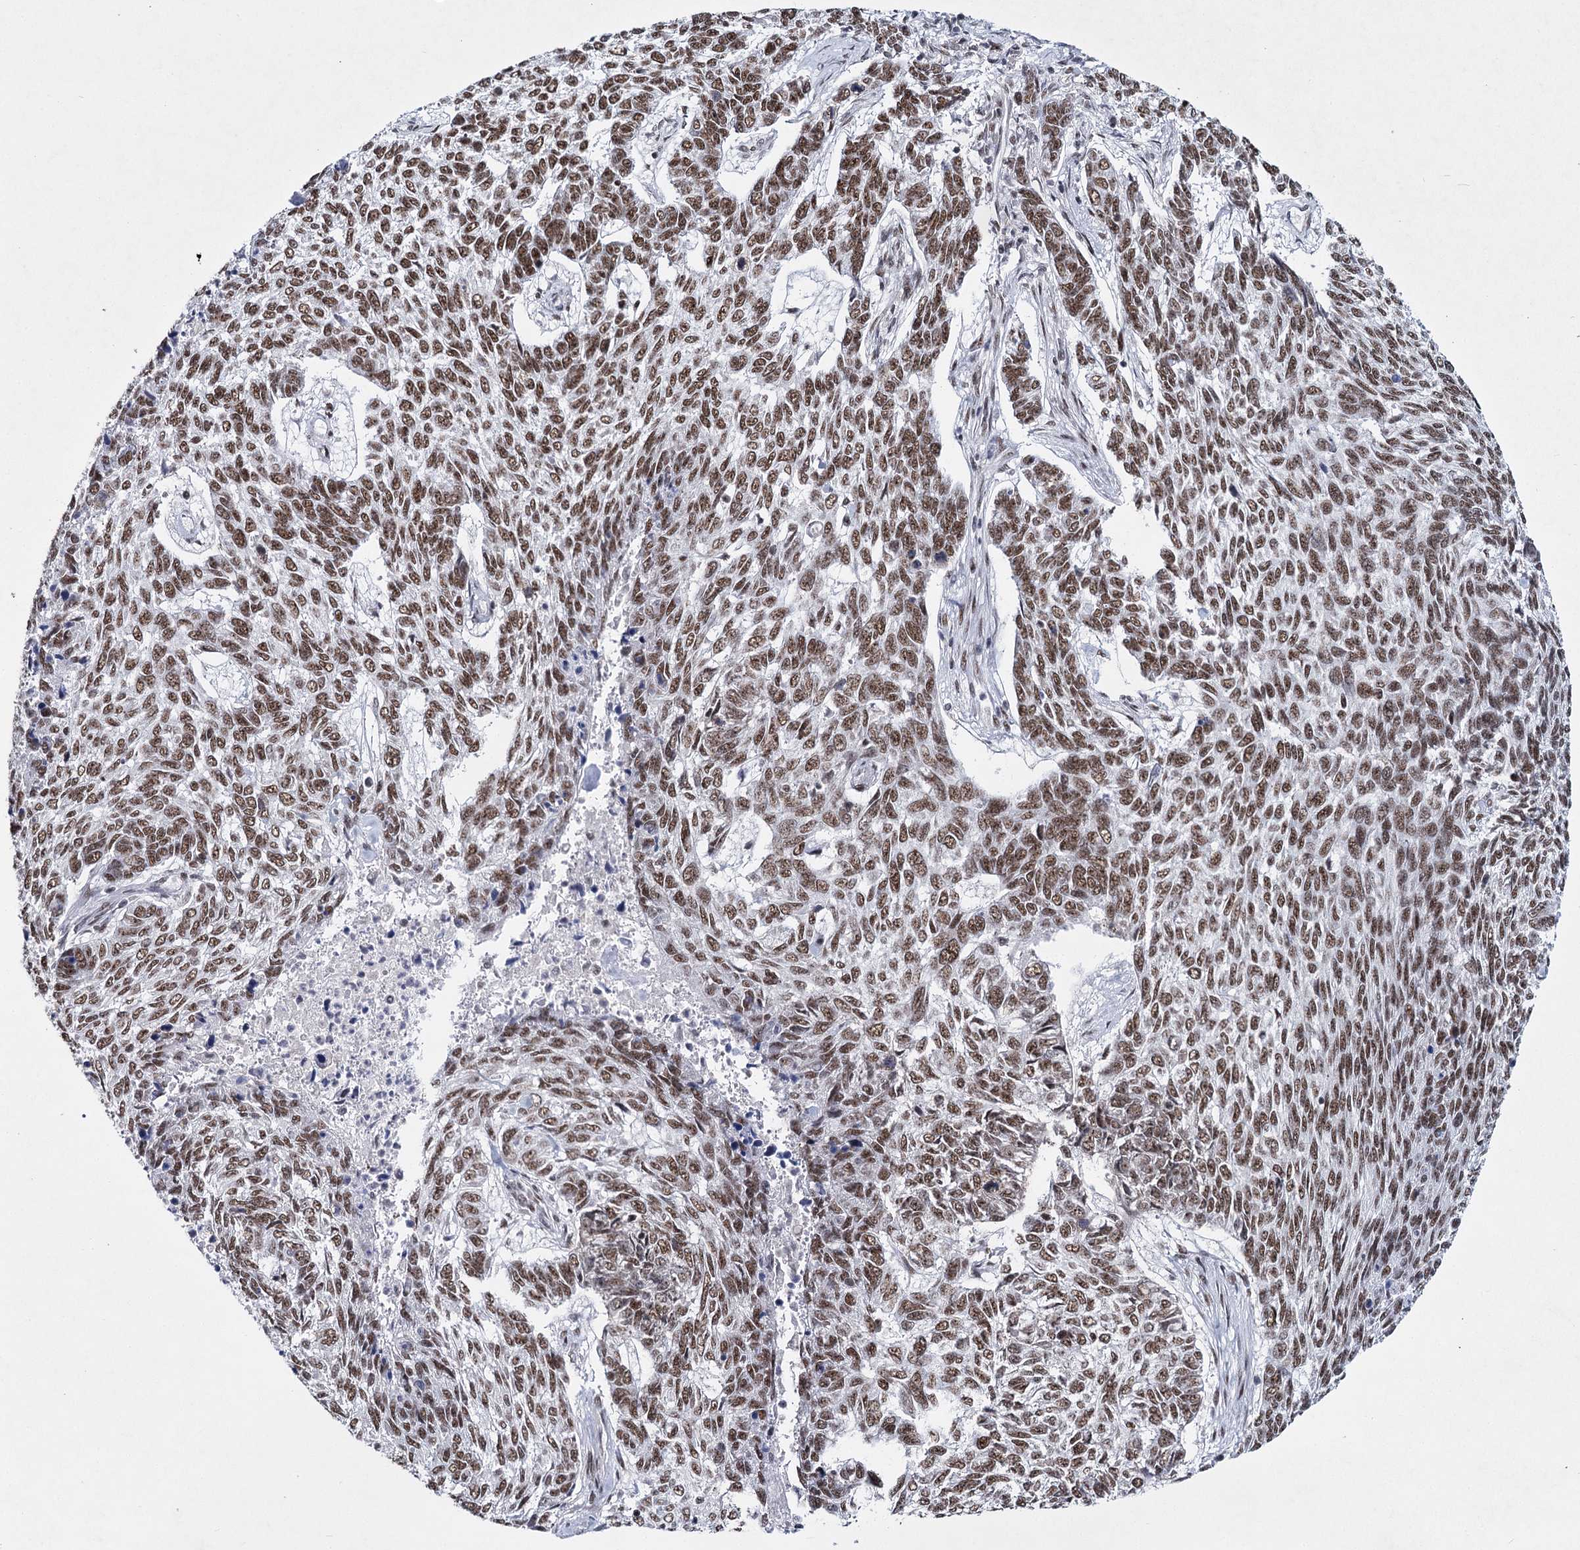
{"staining": {"intensity": "moderate", "quantity": ">75%", "location": "nuclear"}, "tissue": "skin cancer", "cell_type": "Tumor cells", "image_type": "cancer", "snomed": [{"axis": "morphology", "description": "Basal cell carcinoma"}, {"axis": "topography", "description": "Skin"}], "caption": "The image displays staining of skin cancer, revealing moderate nuclear protein staining (brown color) within tumor cells.", "gene": "SCAF8", "patient": {"sex": "female", "age": 65}}